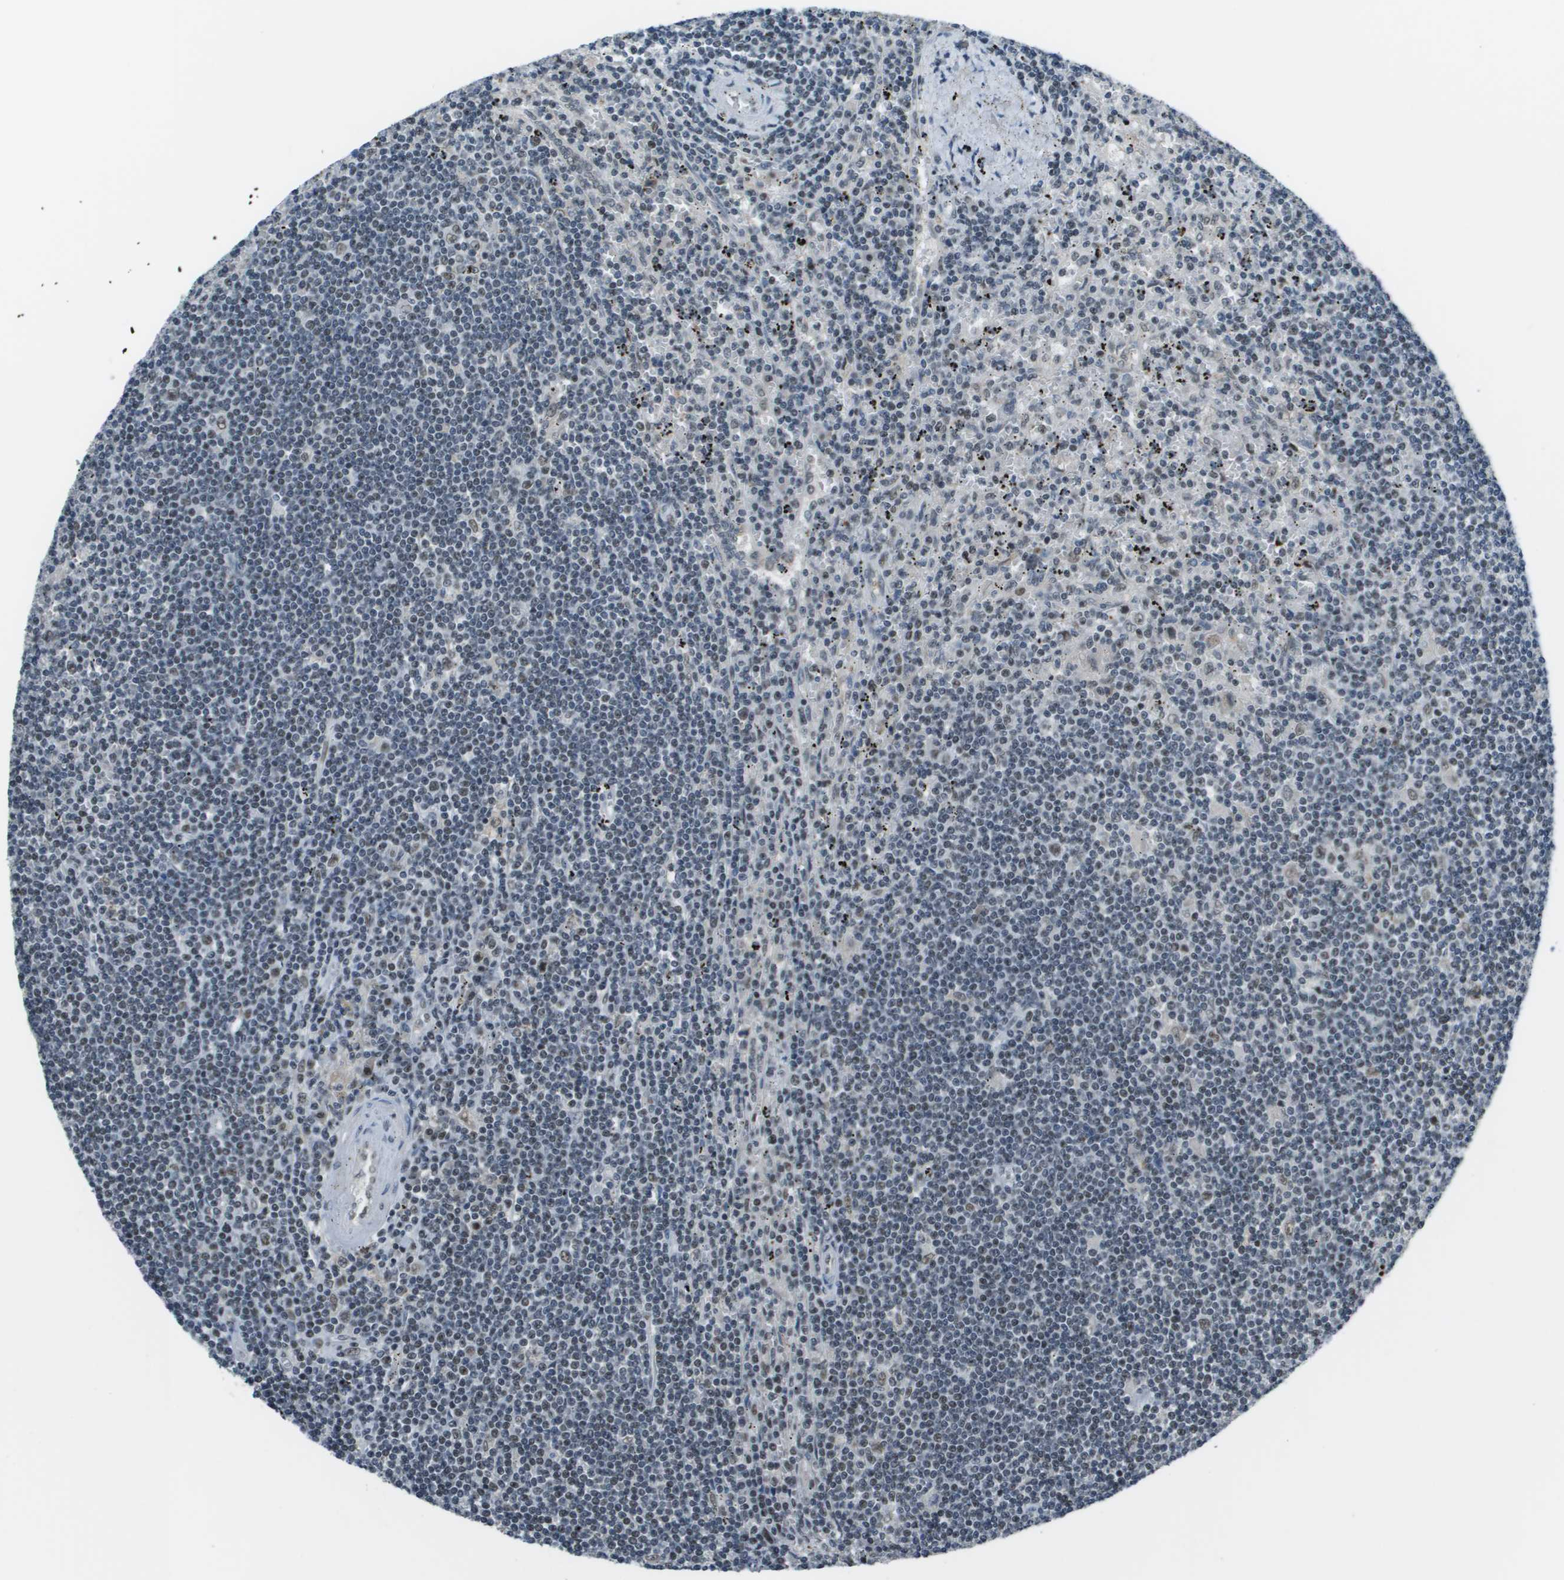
{"staining": {"intensity": "weak", "quantity": "<25%", "location": "nuclear"}, "tissue": "lymphoma", "cell_type": "Tumor cells", "image_type": "cancer", "snomed": [{"axis": "morphology", "description": "Malignant lymphoma, non-Hodgkin's type, Low grade"}, {"axis": "topography", "description": "Spleen"}], "caption": "This image is of malignant lymphoma, non-Hodgkin's type (low-grade) stained with immunohistochemistry to label a protein in brown with the nuclei are counter-stained blue. There is no positivity in tumor cells.", "gene": "THRAP3", "patient": {"sex": "male", "age": 76}}